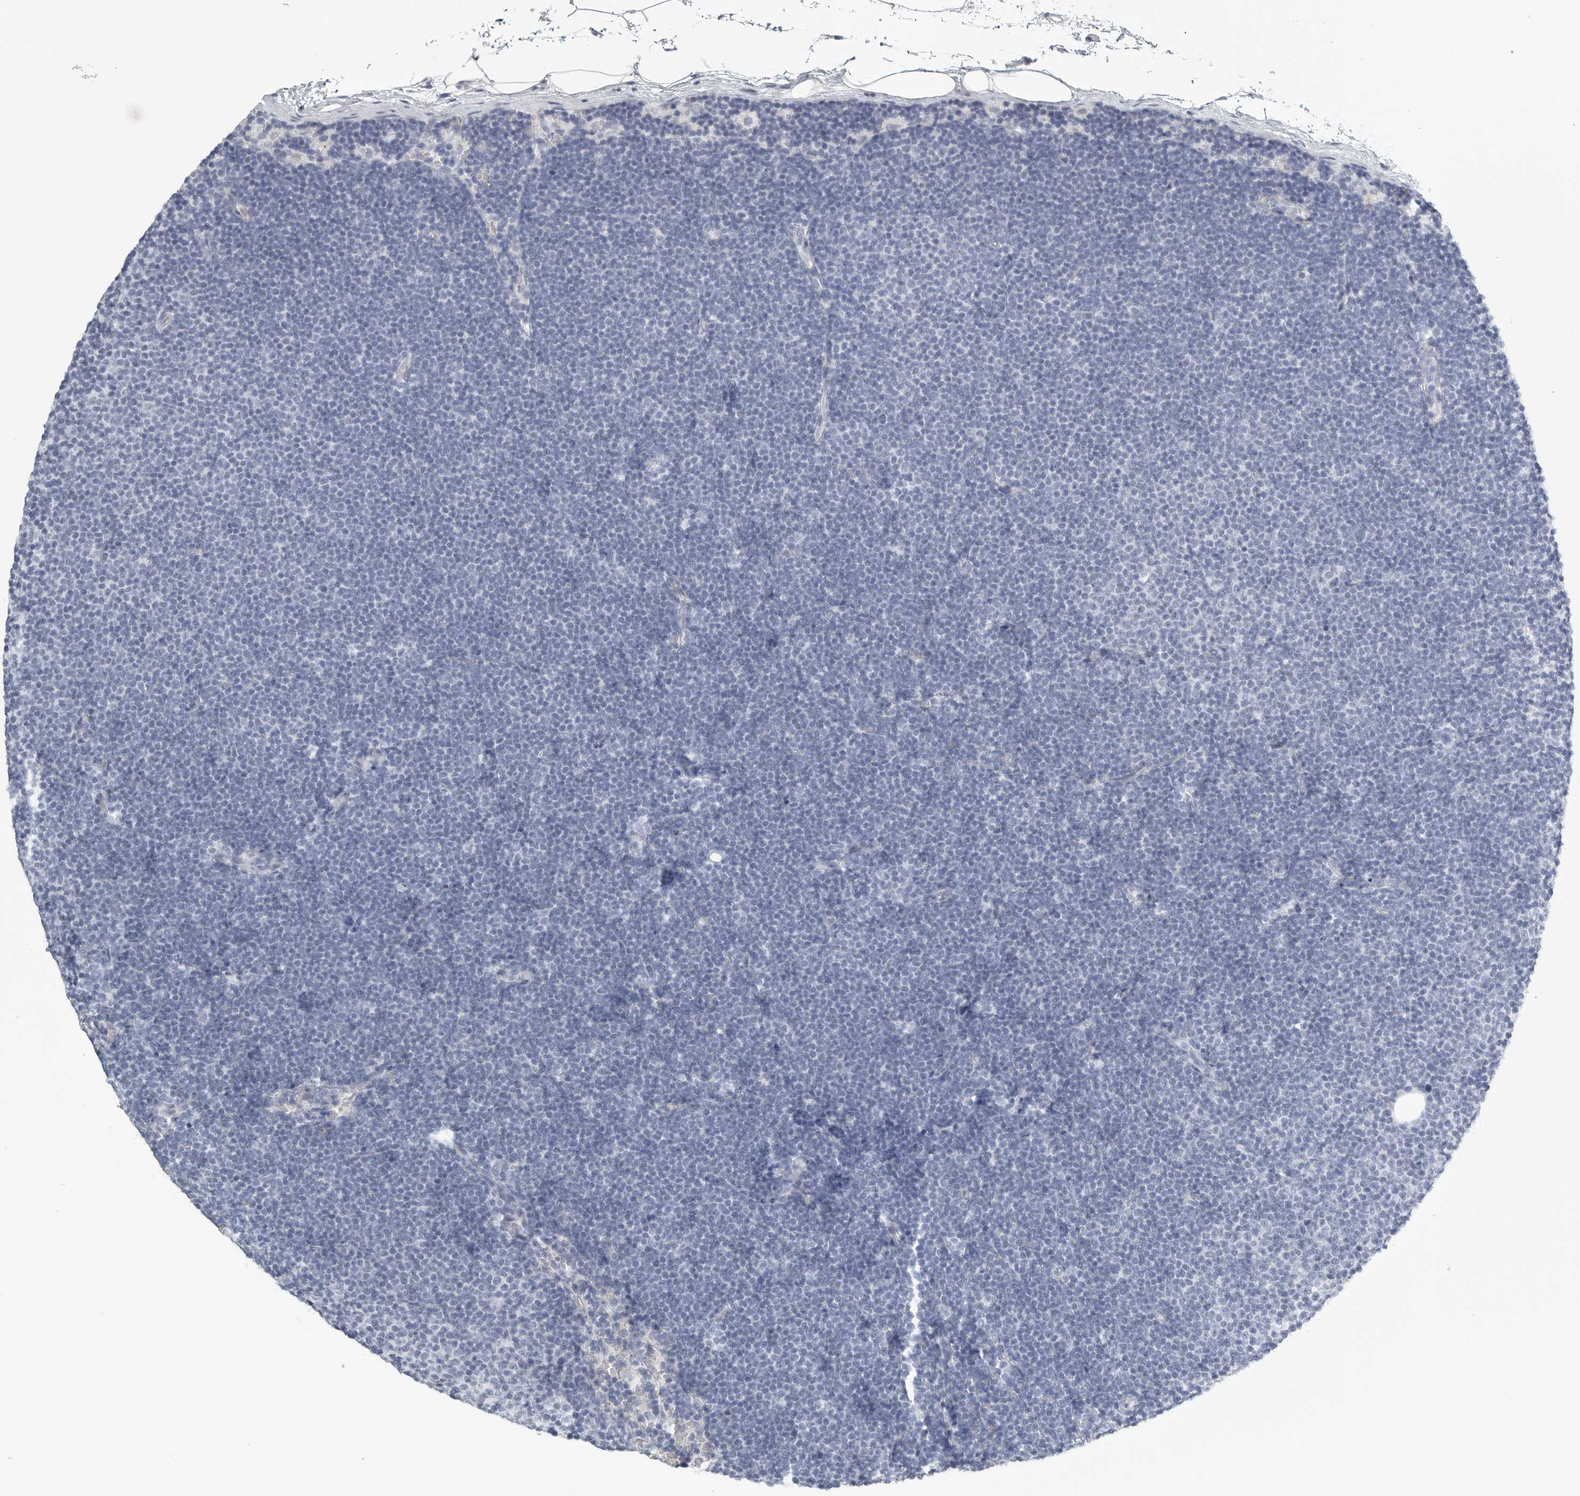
{"staining": {"intensity": "negative", "quantity": "none", "location": "none"}, "tissue": "lymphoma", "cell_type": "Tumor cells", "image_type": "cancer", "snomed": [{"axis": "morphology", "description": "Malignant lymphoma, non-Hodgkin's type, Low grade"}, {"axis": "topography", "description": "Lymph node"}], "caption": "Image shows no protein expression in tumor cells of lymphoma tissue.", "gene": "TNR", "patient": {"sex": "female", "age": 53}}